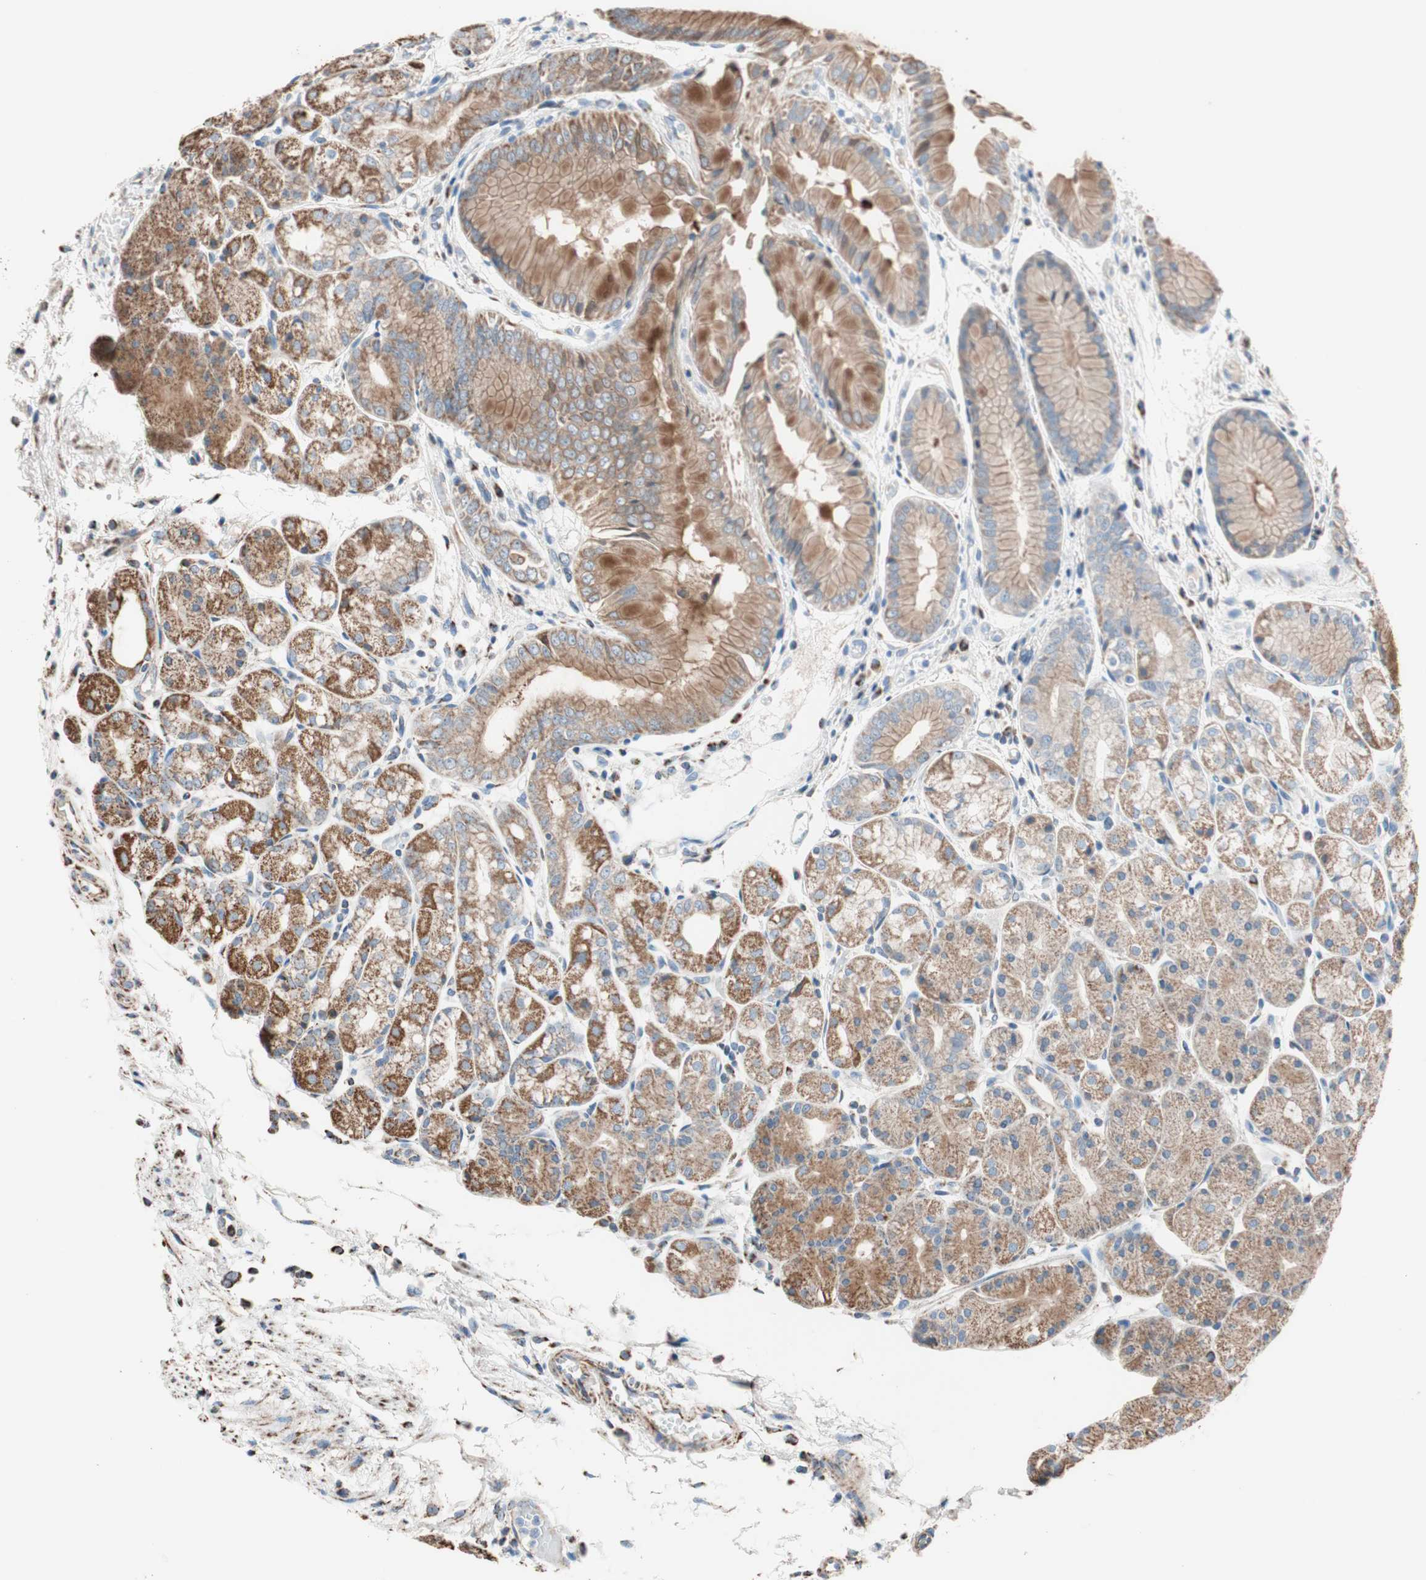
{"staining": {"intensity": "strong", "quantity": ">75%", "location": "cytoplasmic/membranous"}, "tissue": "stomach", "cell_type": "Glandular cells", "image_type": "normal", "snomed": [{"axis": "morphology", "description": "Normal tissue, NOS"}, {"axis": "topography", "description": "Stomach, upper"}], "caption": "Normal stomach reveals strong cytoplasmic/membranous positivity in about >75% of glandular cells, visualized by immunohistochemistry.", "gene": "PCSK4", "patient": {"sex": "male", "age": 72}}